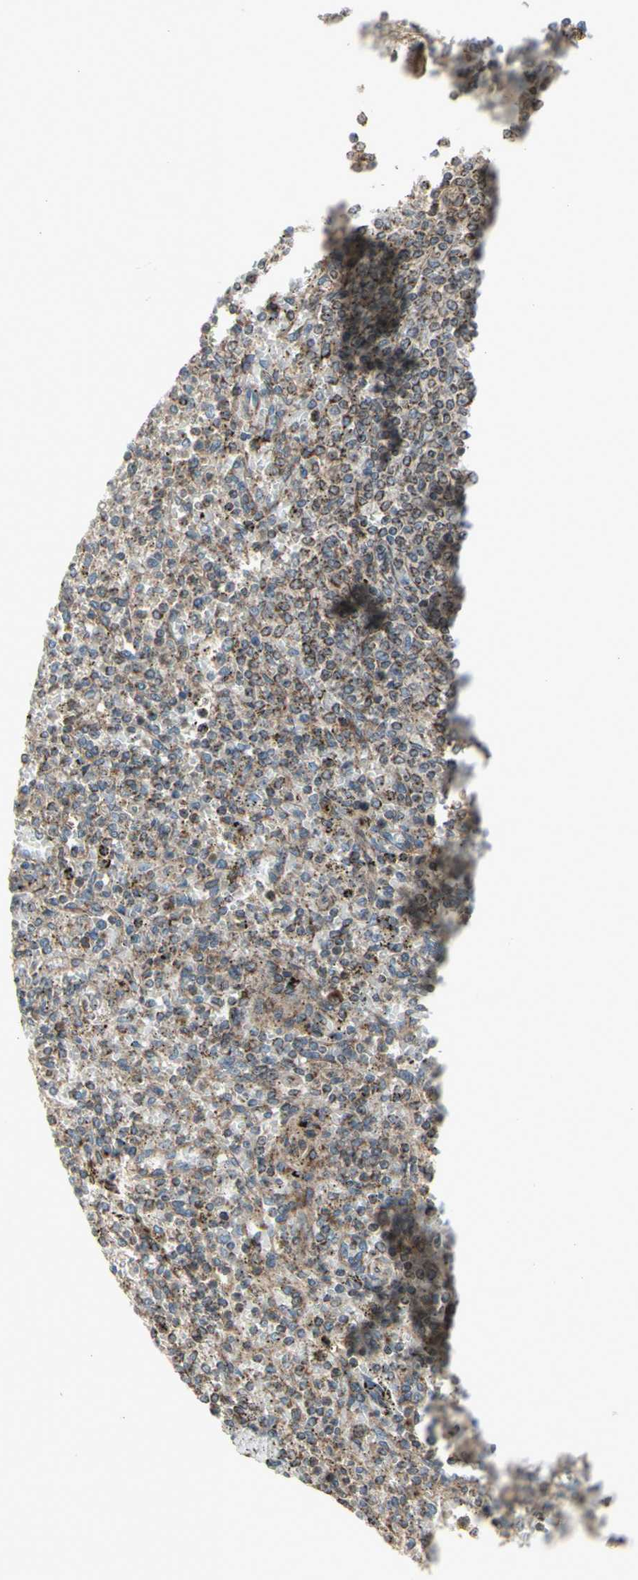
{"staining": {"intensity": "moderate", "quantity": ">75%", "location": "cytoplasmic/membranous"}, "tissue": "spleen", "cell_type": "Cells in red pulp", "image_type": "normal", "snomed": [{"axis": "morphology", "description": "Normal tissue, NOS"}, {"axis": "topography", "description": "Spleen"}], "caption": "Immunohistochemical staining of normal human spleen displays moderate cytoplasmic/membranous protein expression in approximately >75% of cells in red pulp. (IHC, brightfield microscopy, high magnification).", "gene": "SLC39A9", "patient": {"sex": "male", "age": 72}}